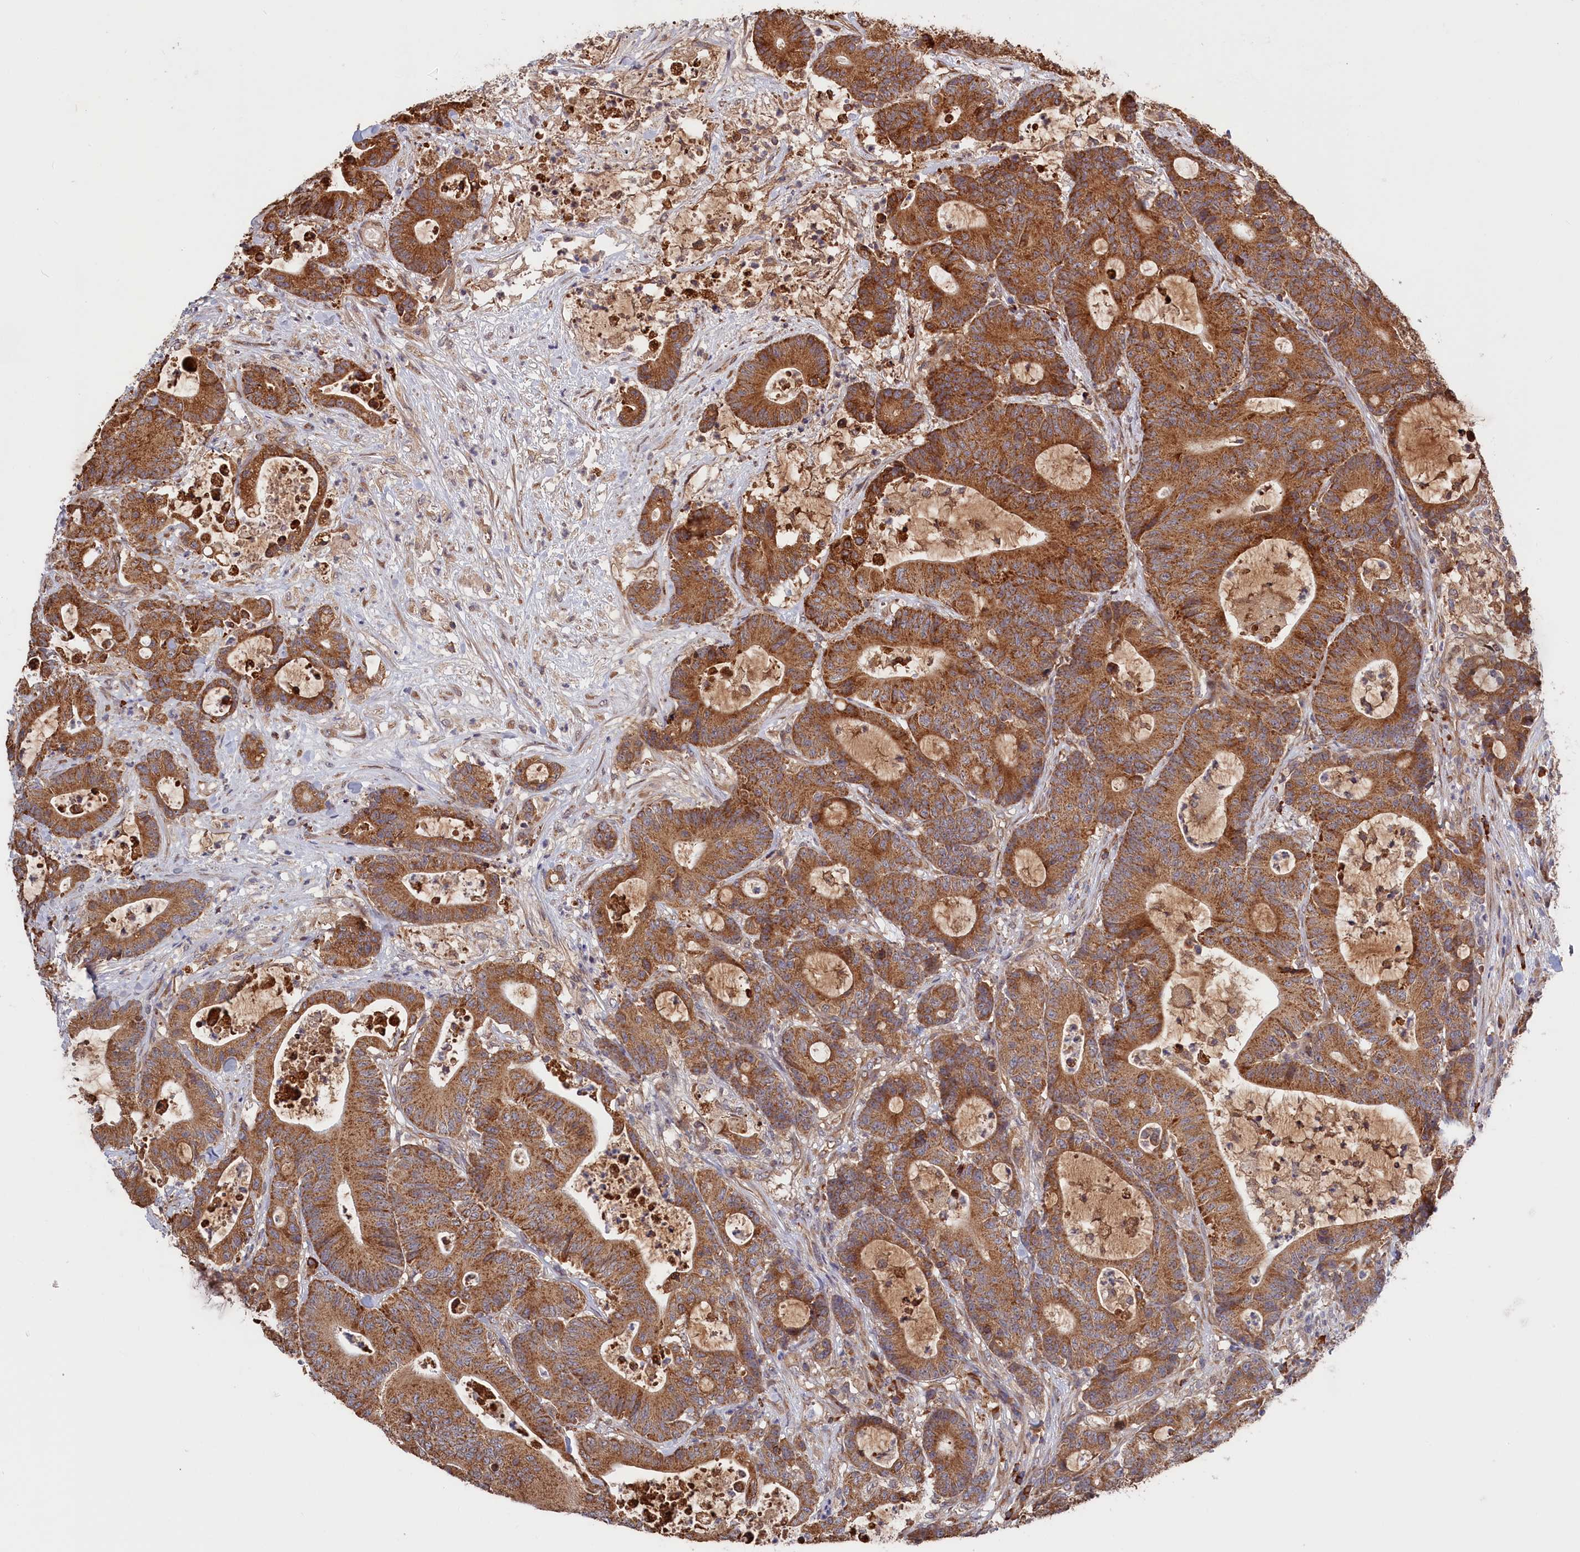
{"staining": {"intensity": "moderate", "quantity": ">75%", "location": "cytoplasmic/membranous"}, "tissue": "colorectal cancer", "cell_type": "Tumor cells", "image_type": "cancer", "snomed": [{"axis": "morphology", "description": "Adenocarcinoma, NOS"}, {"axis": "topography", "description": "Colon"}], "caption": "This is a histology image of immunohistochemistry staining of colorectal cancer (adenocarcinoma), which shows moderate expression in the cytoplasmic/membranous of tumor cells.", "gene": "CEP44", "patient": {"sex": "female", "age": 84}}